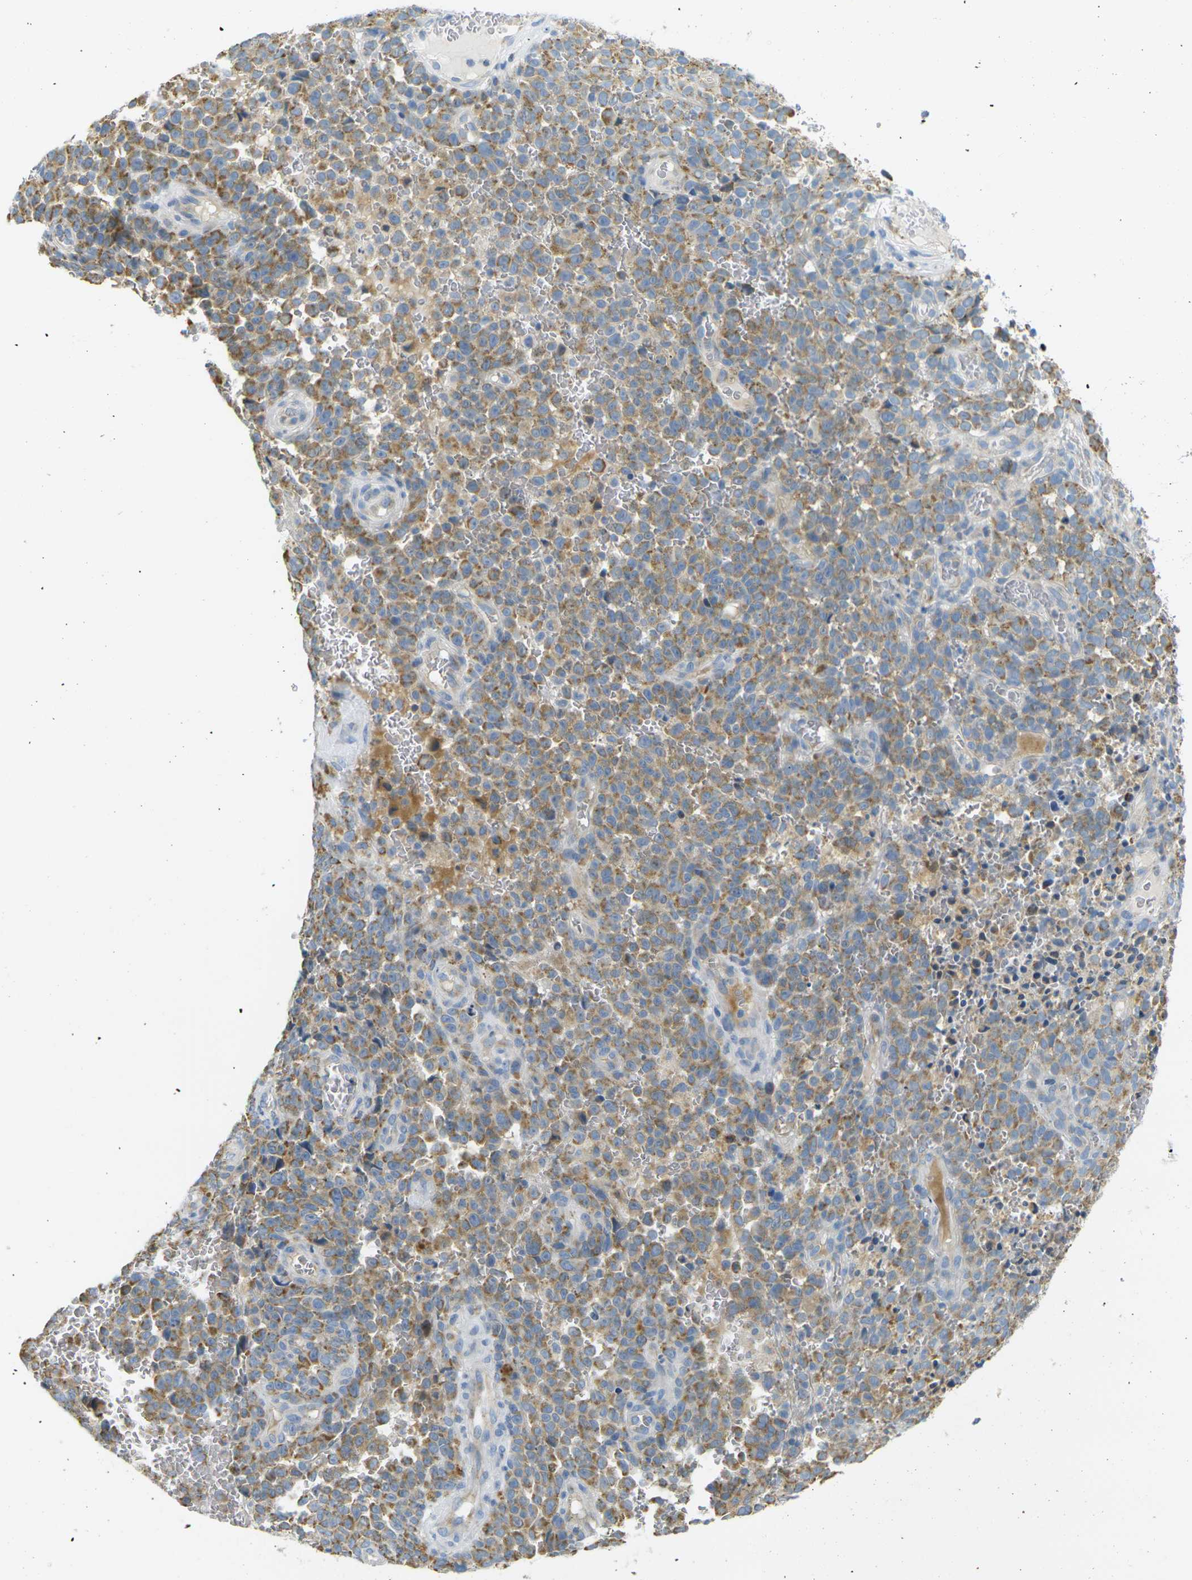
{"staining": {"intensity": "weak", "quantity": "25%-75%", "location": "cytoplasmic/membranous"}, "tissue": "melanoma", "cell_type": "Tumor cells", "image_type": "cancer", "snomed": [{"axis": "morphology", "description": "Malignant melanoma, NOS"}, {"axis": "topography", "description": "Skin"}], "caption": "A high-resolution micrograph shows immunohistochemistry staining of melanoma, which demonstrates weak cytoplasmic/membranous positivity in approximately 25%-75% of tumor cells. (IHC, brightfield microscopy, high magnification).", "gene": "PARD6B", "patient": {"sex": "female", "age": 82}}